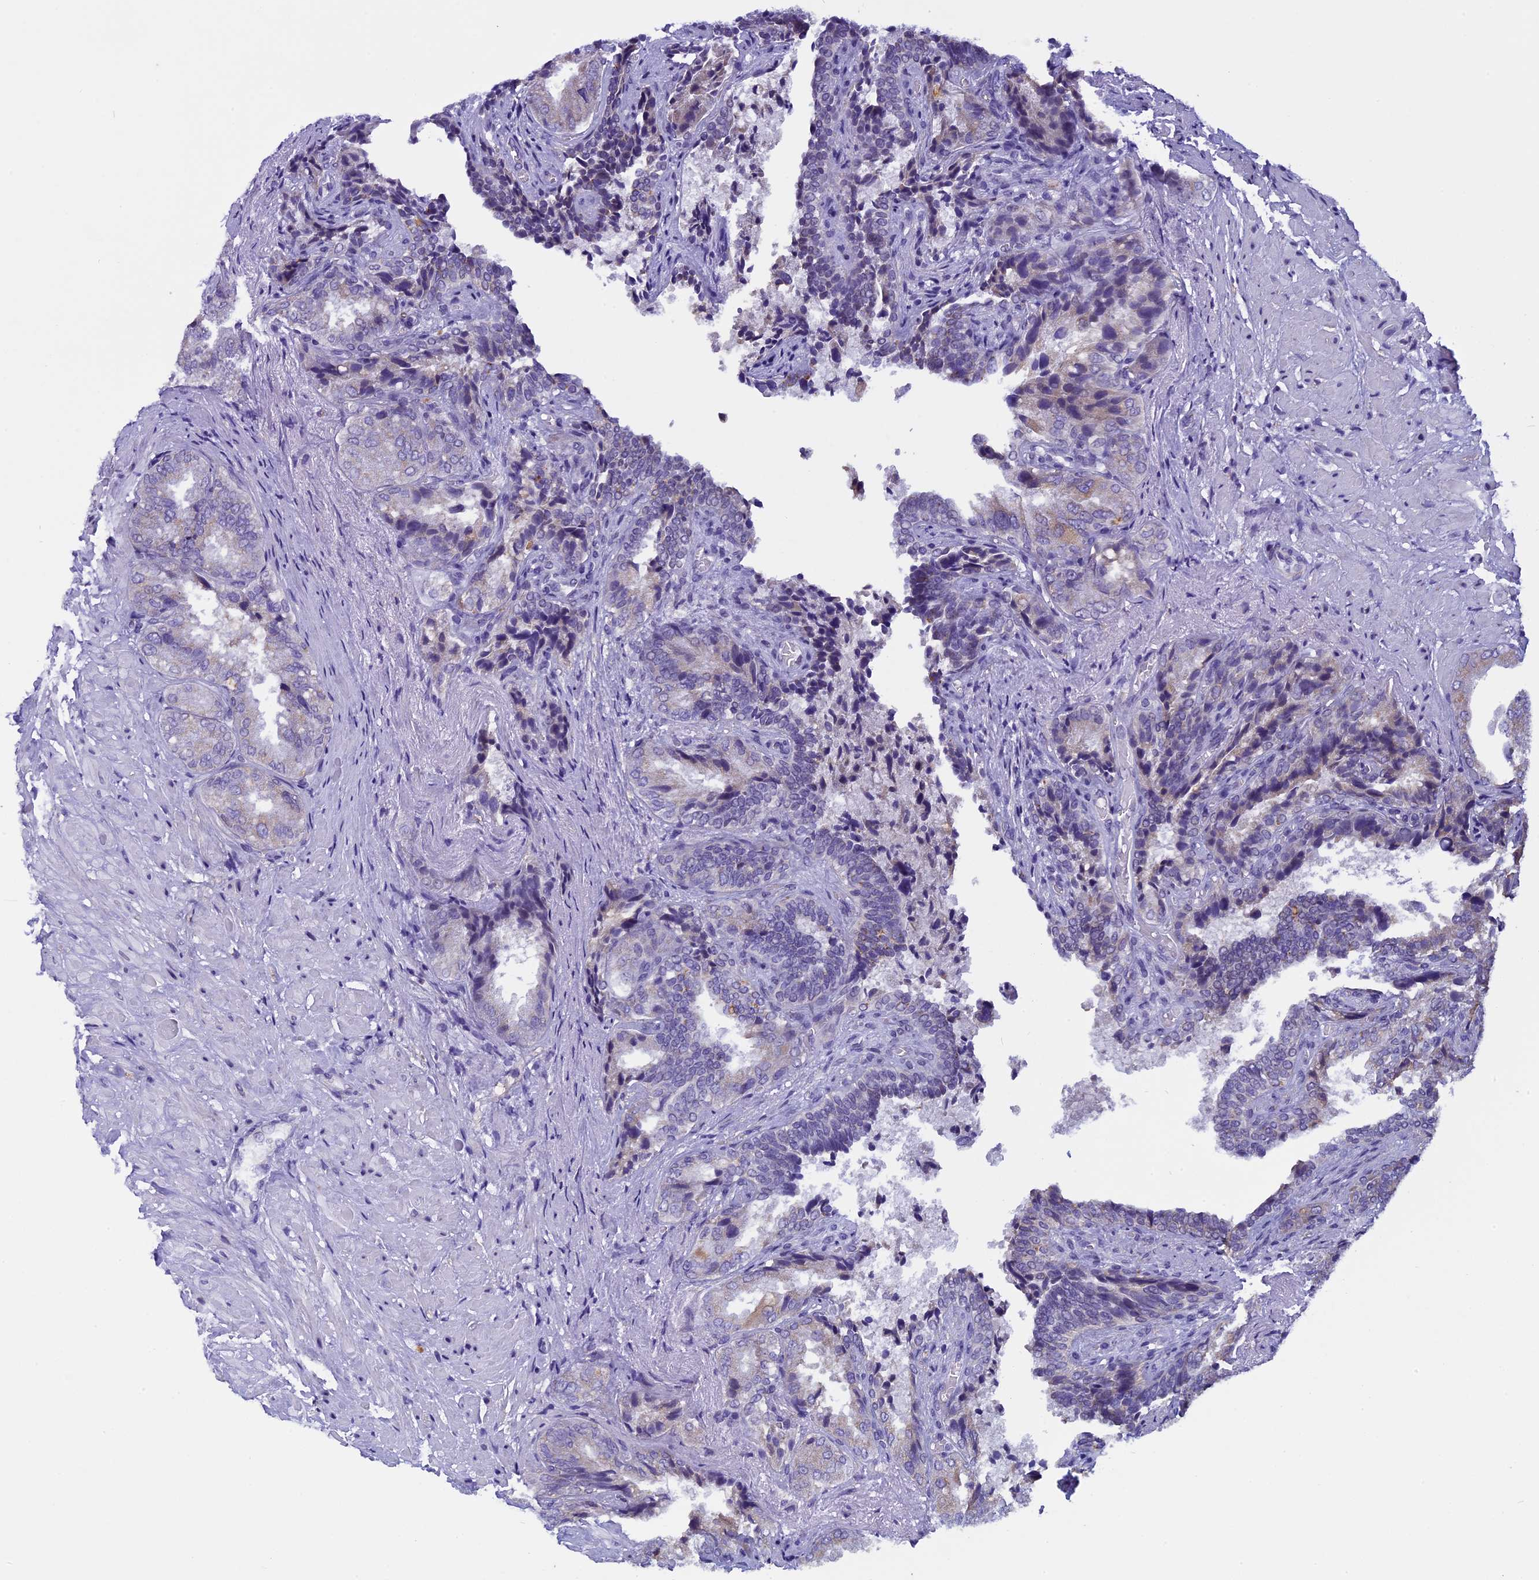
{"staining": {"intensity": "weak", "quantity": "25%-75%", "location": "cytoplasmic/membranous"}, "tissue": "seminal vesicle", "cell_type": "Glandular cells", "image_type": "normal", "snomed": [{"axis": "morphology", "description": "Normal tissue, NOS"}, {"axis": "topography", "description": "Seminal veicle"}, {"axis": "topography", "description": "Peripheral nerve tissue"}], "caption": "IHC of unremarkable seminal vesicle reveals low levels of weak cytoplasmic/membranous staining in approximately 25%-75% of glandular cells.", "gene": "ZNF317", "patient": {"sex": "male", "age": 63}}